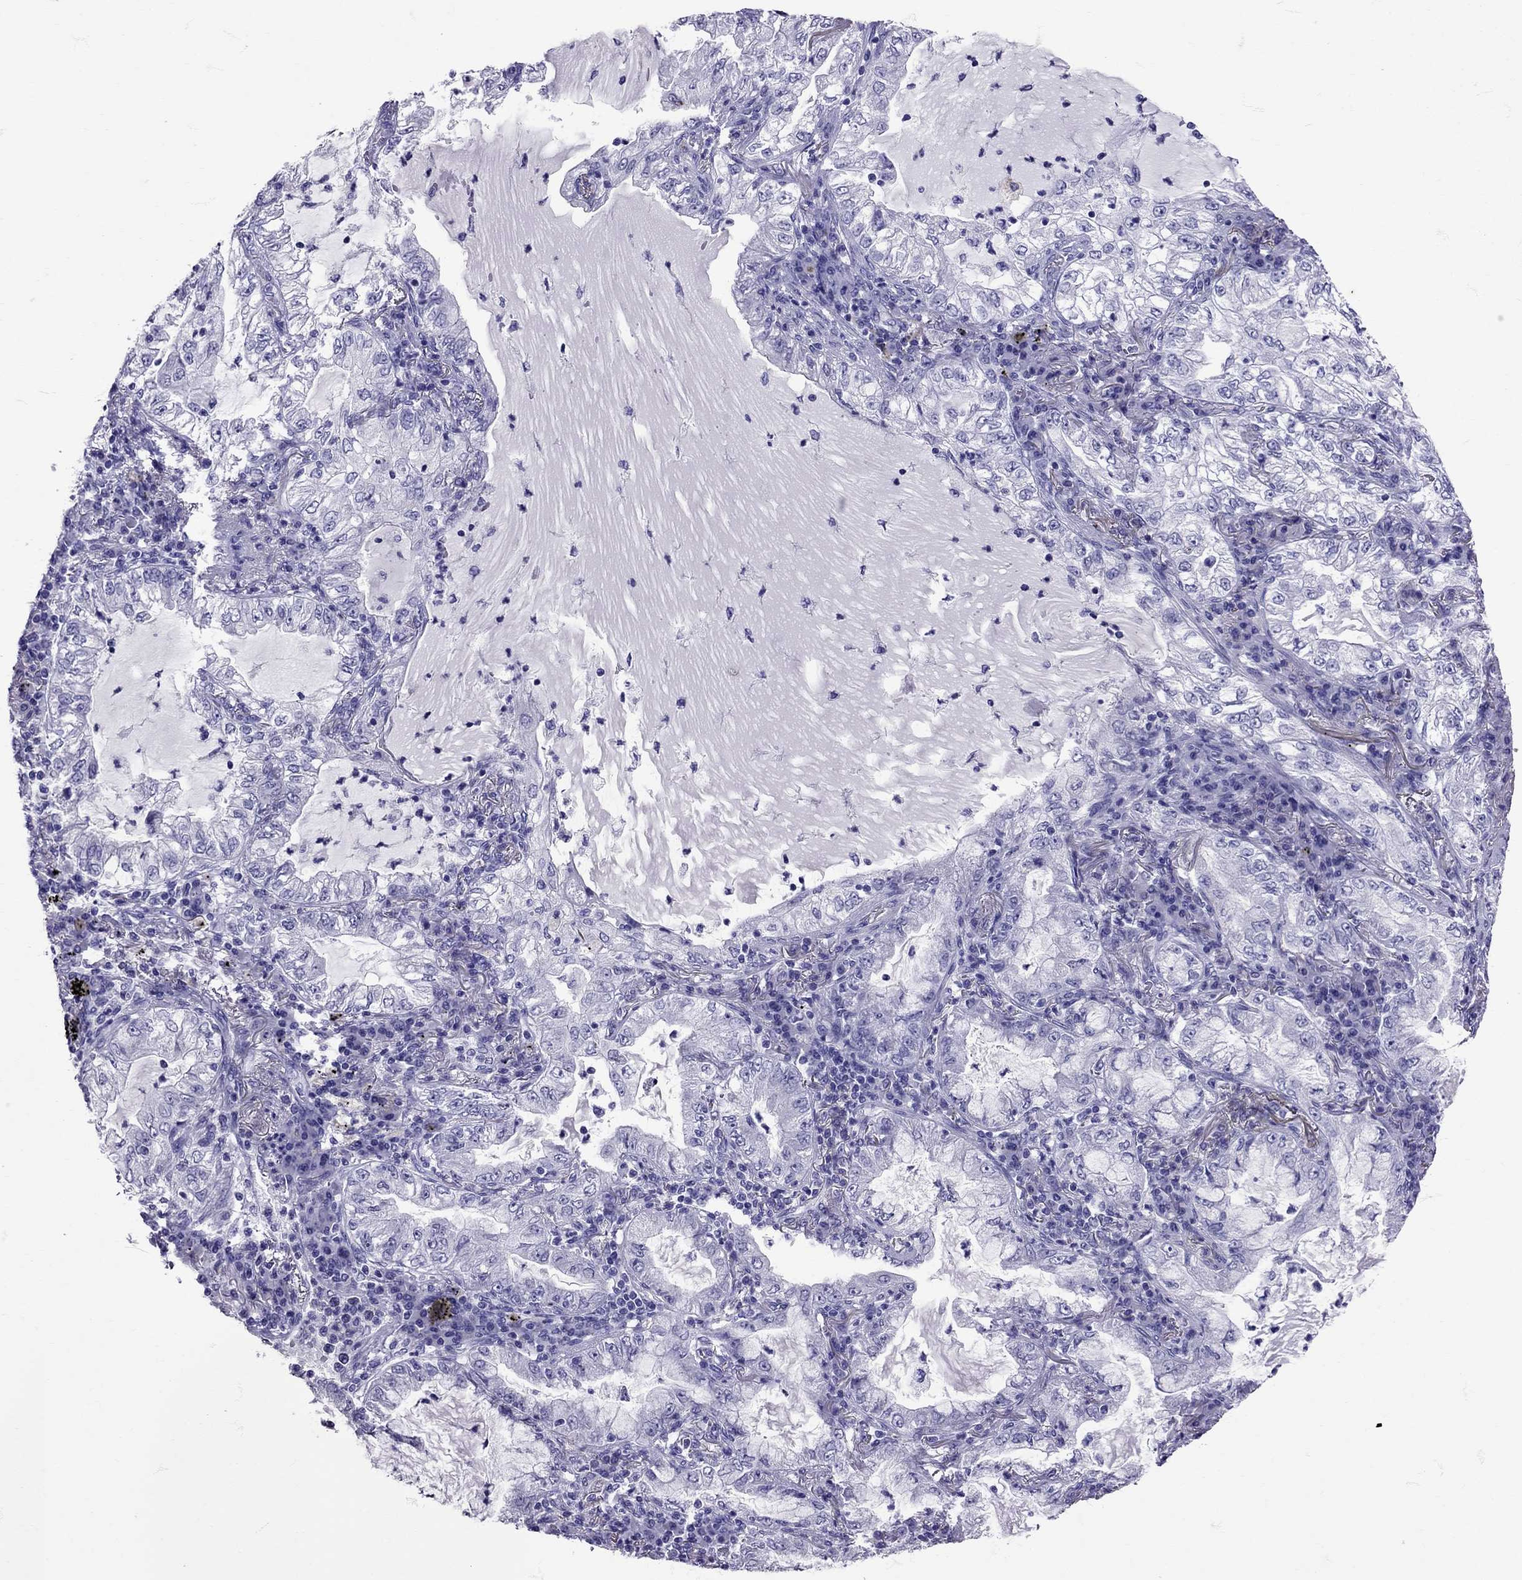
{"staining": {"intensity": "negative", "quantity": "none", "location": "none"}, "tissue": "lung cancer", "cell_type": "Tumor cells", "image_type": "cancer", "snomed": [{"axis": "morphology", "description": "Adenocarcinoma, NOS"}, {"axis": "topography", "description": "Lung"}], "caption": "Immunohistochemistry (IHC) photomicrograph of neoplastic tissue: lung cancer stained with DAB (3,3'-diaminobenzidine) exhibits no significant protein staining in tumor cells.", "gene": "AVP", "patient": {"sex": "female", "age": 73}}